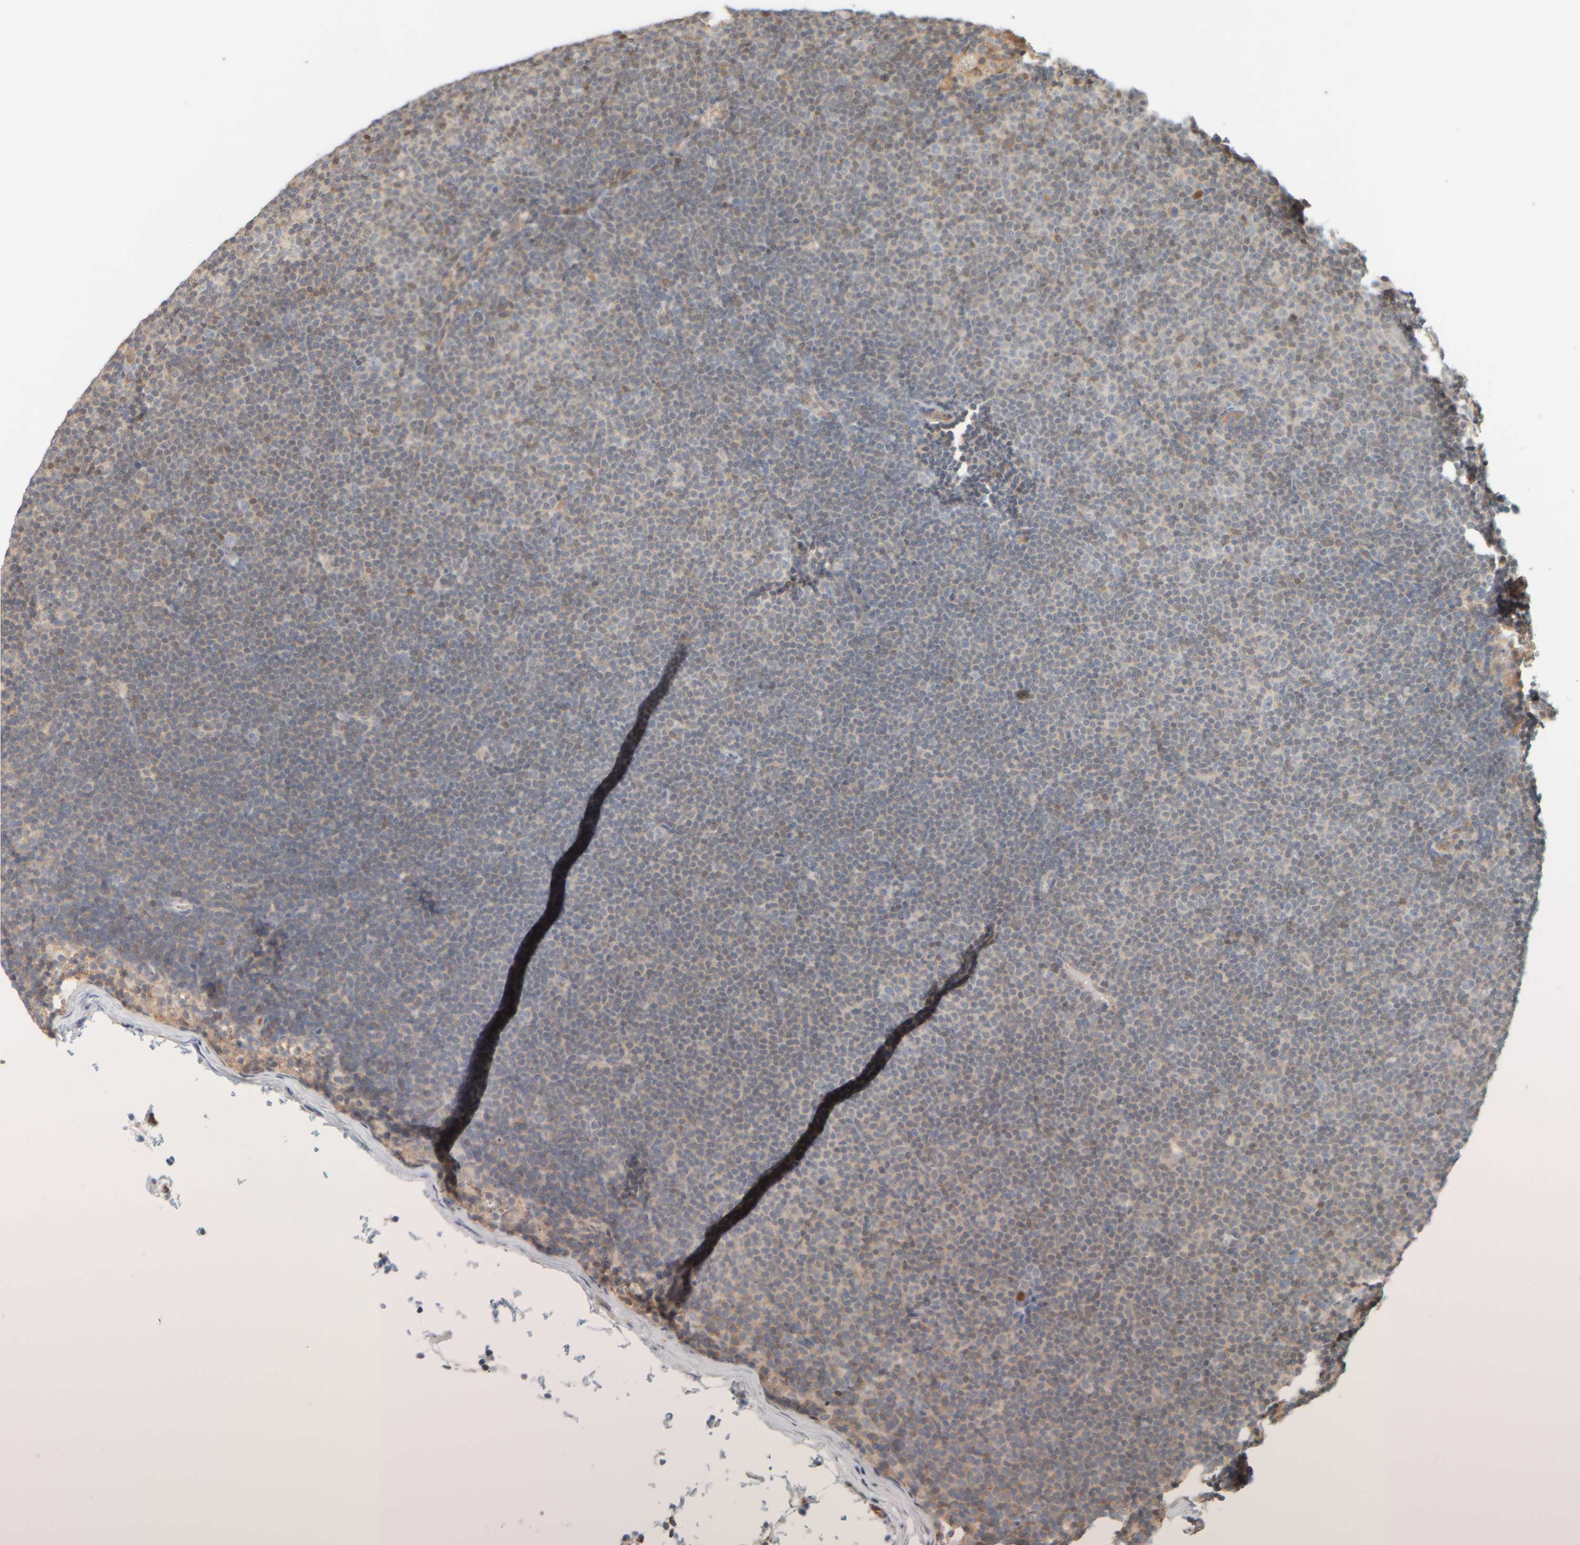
{"staining": {"intensity": "negative", "quantity": "none", "location": "none"}, "tissue": "lymphoma", "cell_type": "Tumor cells", "image_type": "cancer", "snomed": [{"axis": "morphology", "description": "Malignant lymphoma, non-Hodgkin's type, Low grade"}, {"axis": "topography", "description": "Lymph node"}], "caption": "An immunohistochemistry photomicrograph of lymphoma is shown. There is no staining in tumor cells of lymphoma.", "gene": "PTGES3L-AARSD1", "patient": {"sex": "female", "age": 53}}